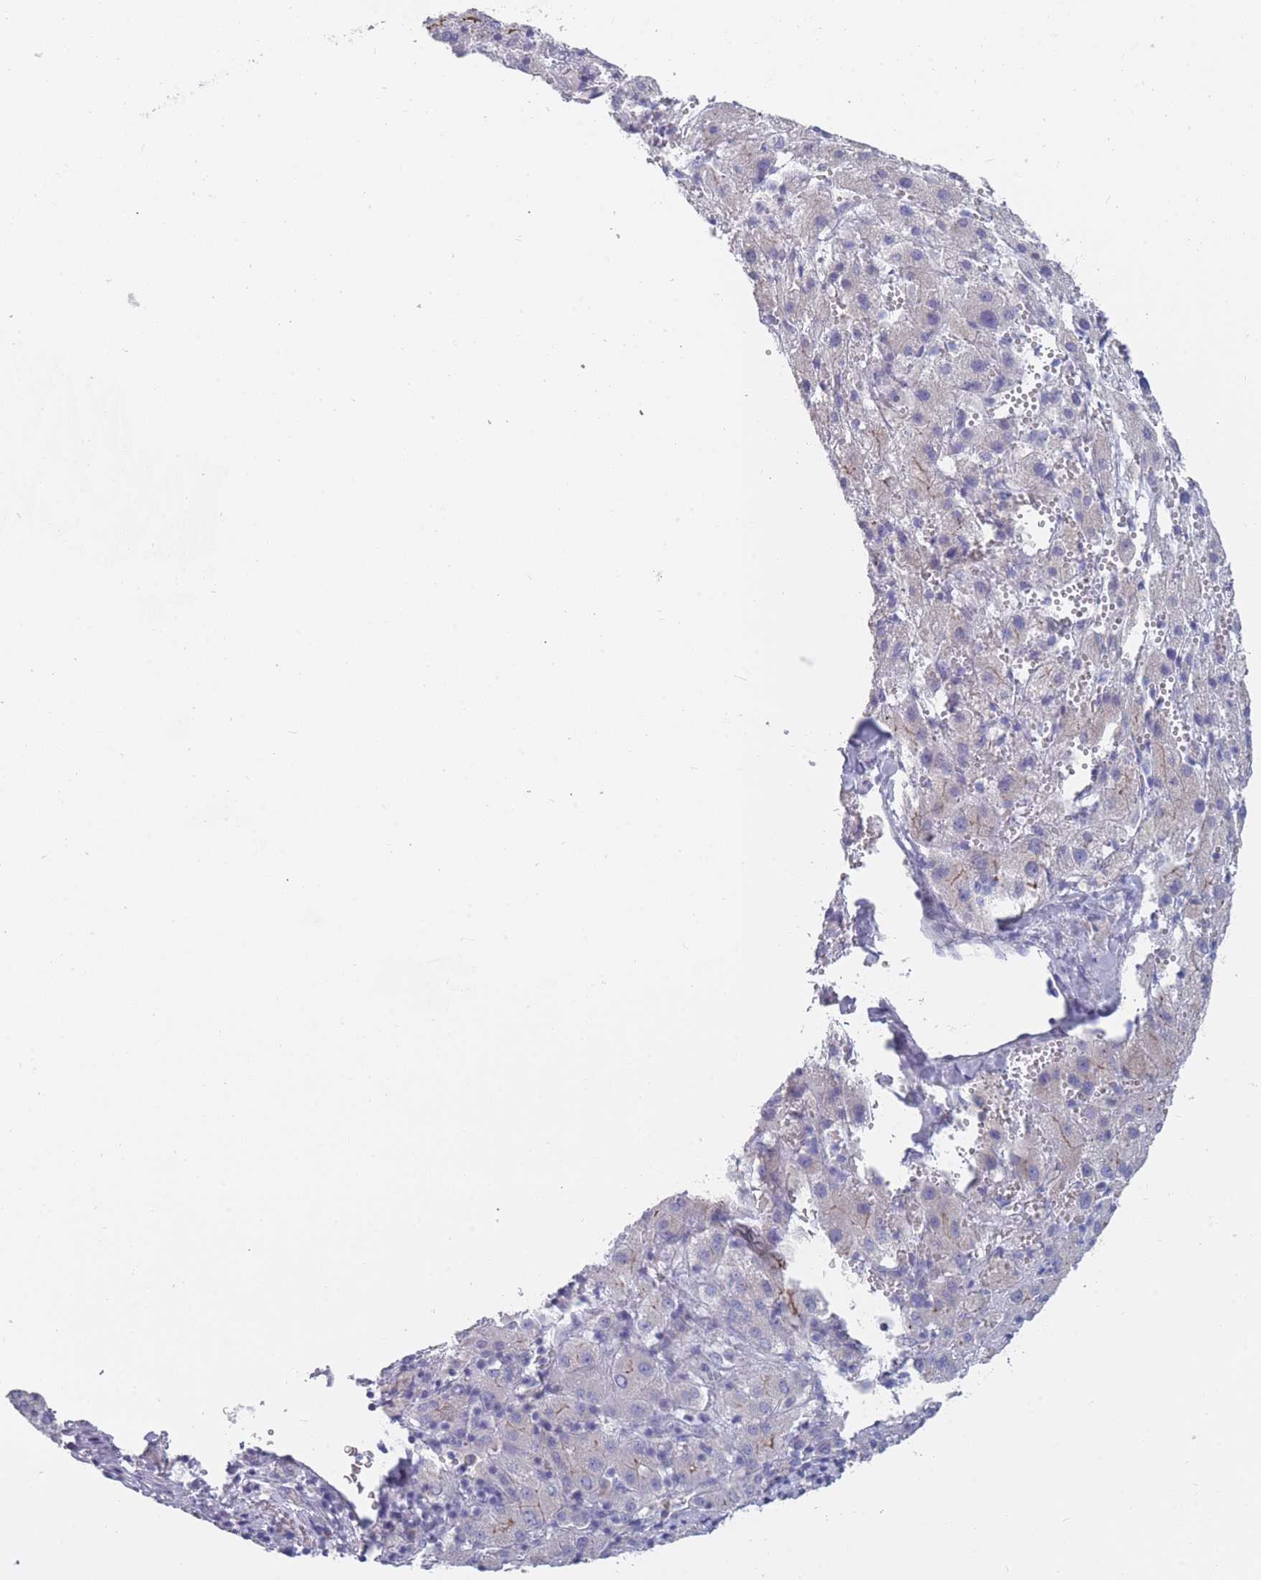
{"staining": {"intensity": "negative", "quantity": "none", "location": "none"}, "tissue": "liver cancer", "cell_type": "Tumor cells", "image_type": "cancer", "snomed": [{"axis": "morphology", "description": "Carcinoma, Hepatocellular, NOS"}, {"axis": "topography", "description": "Liver"}], "caption": "IHC image of neoplastic tissue: human liver cancer stained with DAB (3,3'-diaminobenzidine) shows no significant protein expression in tumor cells. (Immunohistochemistry, brightfield microscopy, high magnification).", "gene": "PIGU", "patient": {"sex": "female", "age": 58}}